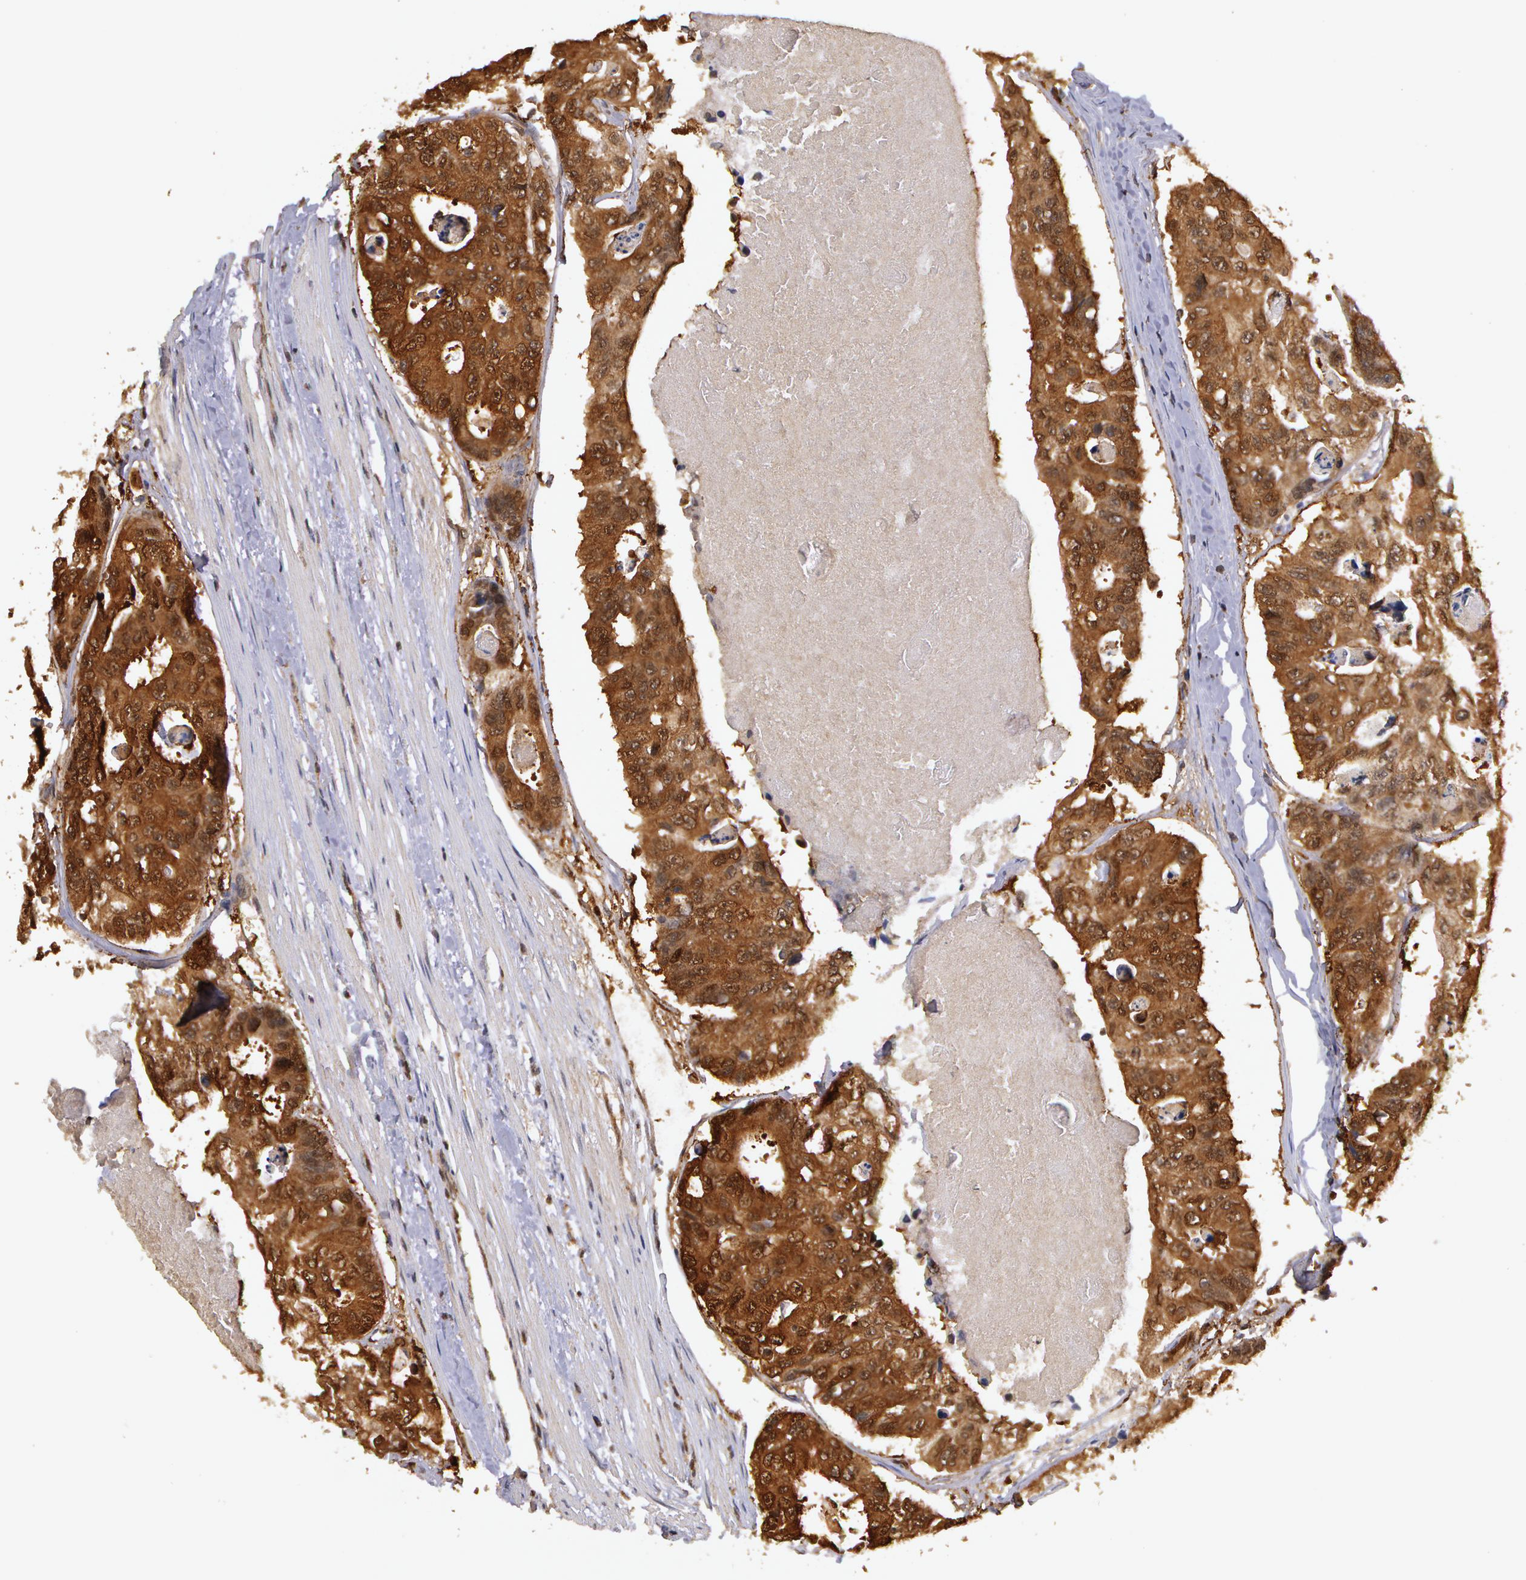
{"staining": {"intensity": "moderate", "quantity": ">75%", "location": "cytoplasmic/membranous"}, "tissue": "colorectal cancer", "cell_type": "Tumor cells", "image_type": "cancer", "snomed": [{"axis": "morphology", "description": "Adenocarcinoma, NOS"}, {"axis": "topography", "description": "Colon"}], "caption": "A brown stain highlights moderate cytoplasmic/membranous staining of a protein in human adenocarcinoma (colorectal) tumor cells.", "gene": "AHSA1", "patient": {"sex": "female", "age": 86}}